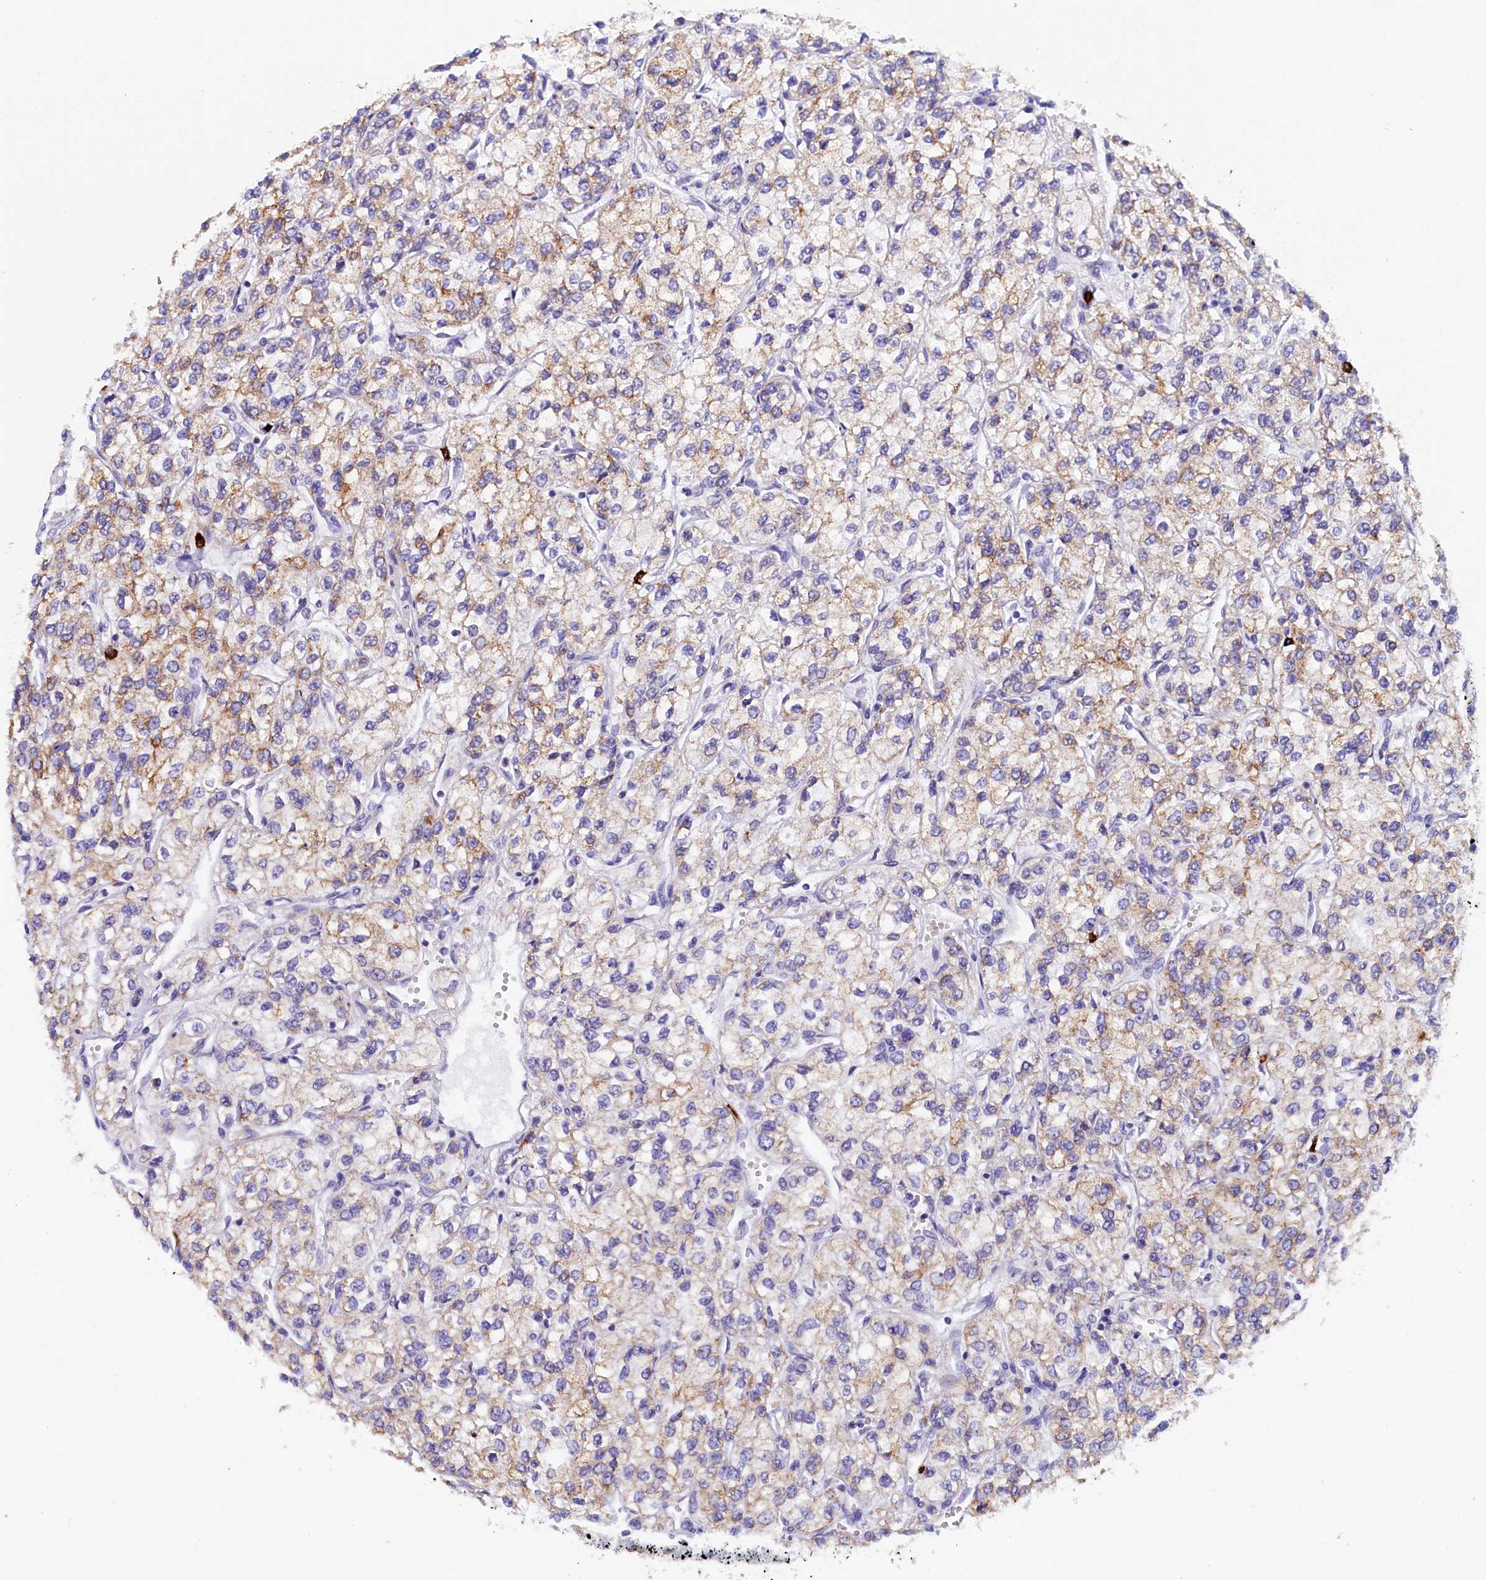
{"staining": {"intensity": "moderate", "quantity": "25%-75%", "location": "cytoplasmic/membranous"}, "tissue": "renal cancer", "cell_type": "Tumor cells", "image_type": "cancer", "snomed": [{"axis": "morphology", "description": "Adenocarcinoma, NOS"}, {"axis": "topography", "description": "Kidney"}], "caption": "This micrograph displays renal adenocarcinoma stained with immunohistochemistry (IHC) to label a protein in brown. The cytoplasmic/membranous of tumor cells show moderate positivity for the protein. Nuclei are counter-stained blue.", "gene": "RTTN", "patient": {"sex": "male", "age": 80}}